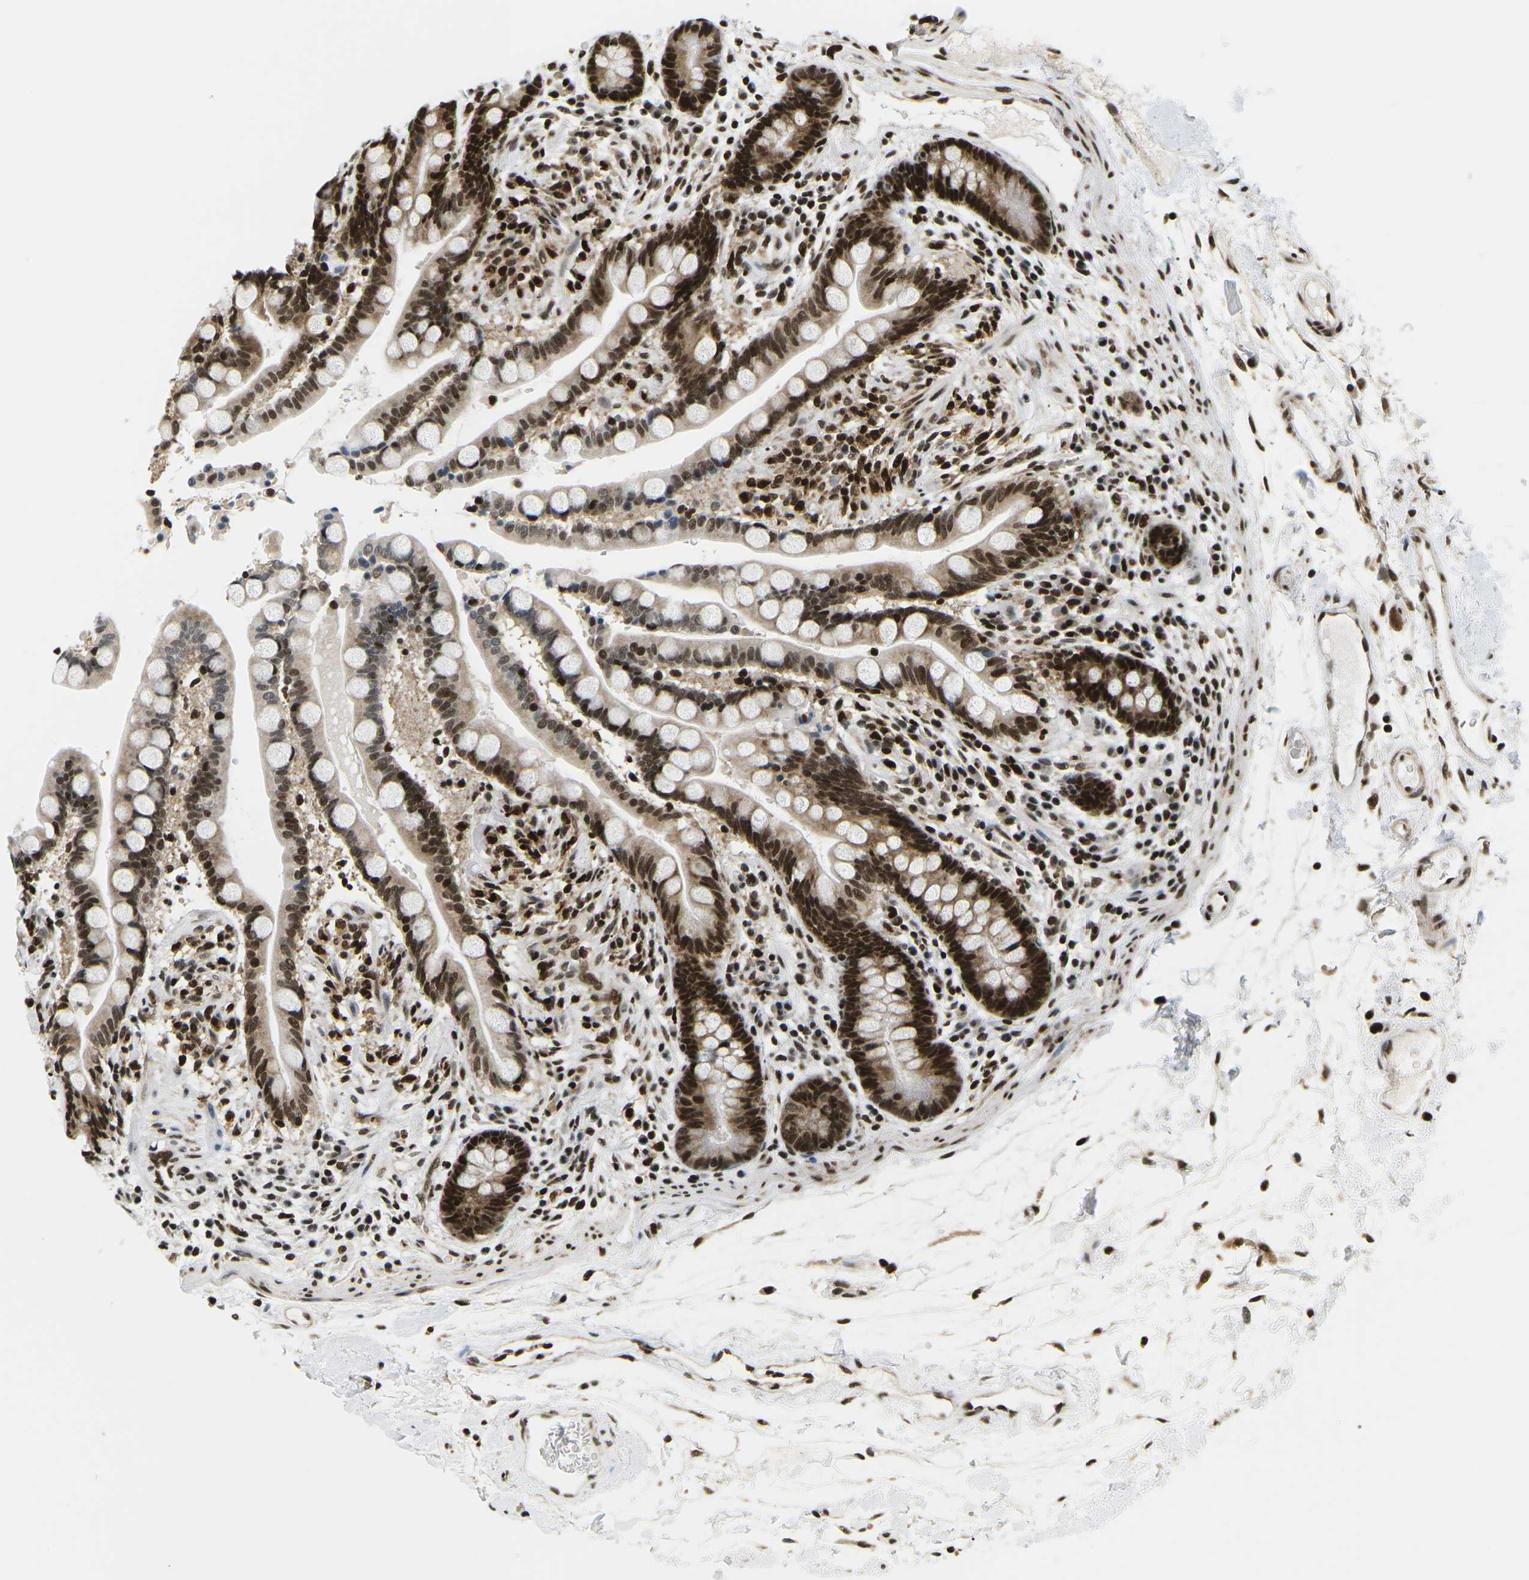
{"staining": {"intensity": "strong", "quantity": ">75%", "location": "nuclear"}, "tissue": "colon", "cell_type": "Endothelial cells", "image_type": "normal", "snomed": [{"axis": "morphology", "description": "Normal tissue, NOS"}, {"axis": "topography", "description": "Colon"}], "caption": "Immunohistochemistry of benign human colon reveals high levels of strong nuclear positivity in about >75% of endothelial cells.", "gene": "CELF1", "patient": {"sex": "male", "age": 73}}